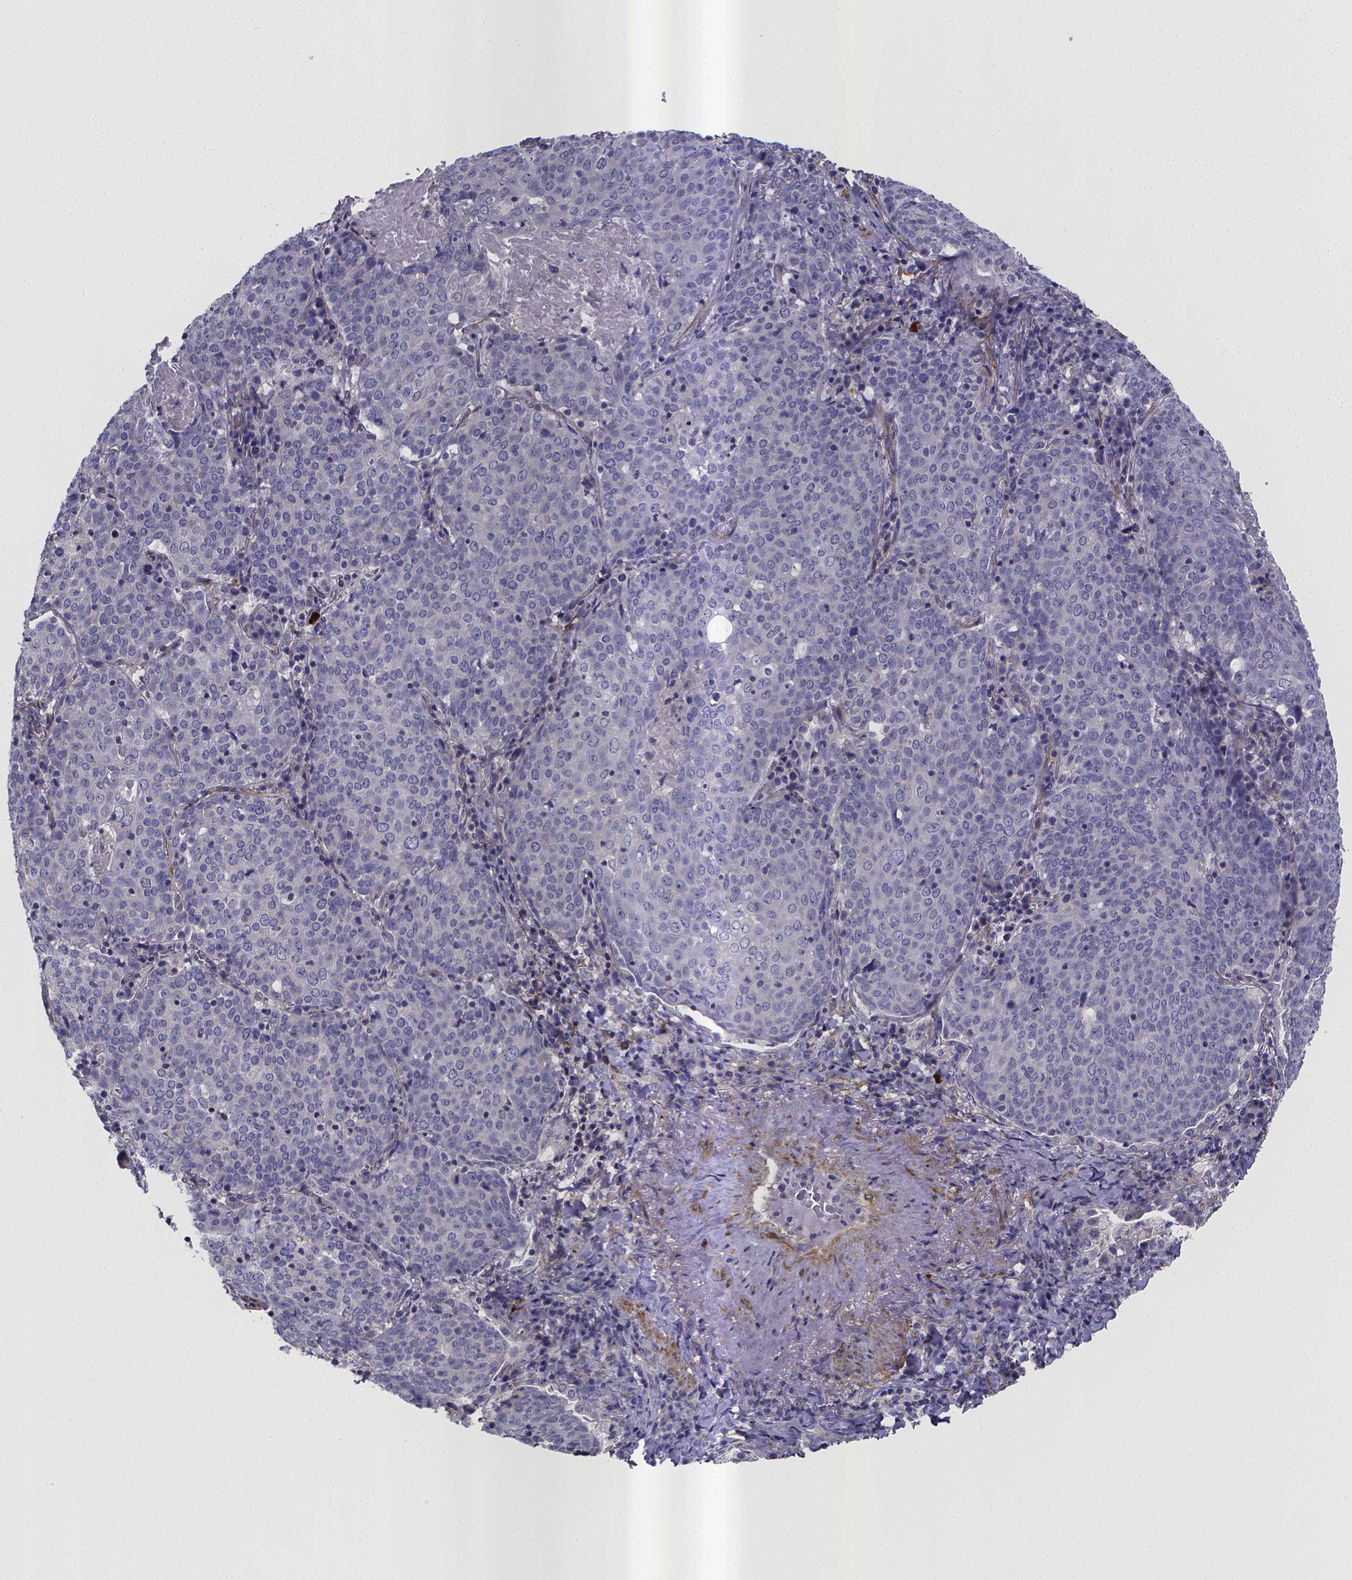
{"staining": {"intensity": "negative", "quantity": "none", "location": "none"}, "tissue": "lung cancer", "cell_type": "Tumor cells", "image_type": "cancer", "snomed": [{"axis": "morphology", "description": "Squamous cell carcinoma, NOS"}, {"axis": "topography", "description": "Lung"}], "caption": "IHC photomicrograph of human lung cancer stained for a protein (brown), which displays no positivity in tumor cells.", "gene": "RERG", "patient": {"sex": "male", "age": 82}}